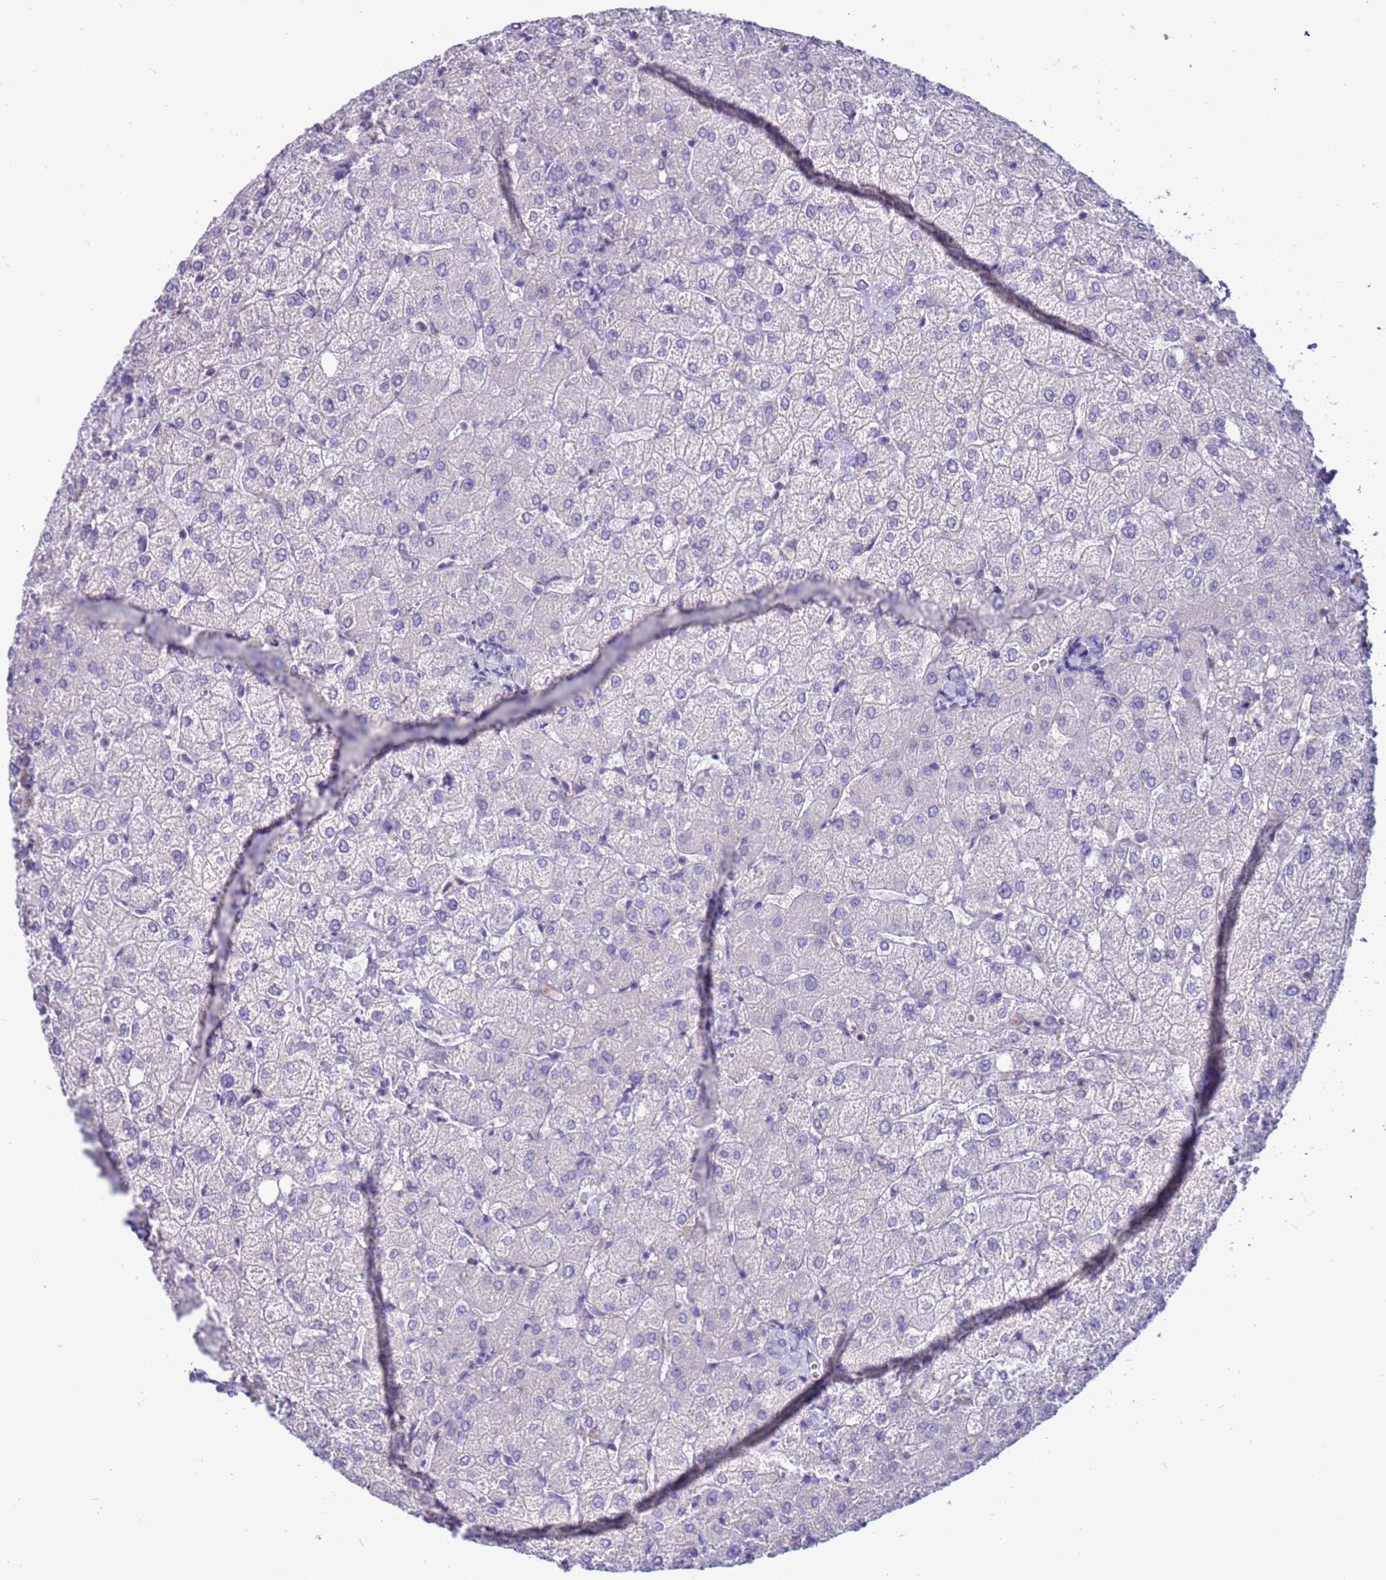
{"staining": {"intensity": "negative", "quantity": "none", "location": "none"}, "tissue": "liver", "cell_type": "Cholangiocytes", "image_type": "normal", "snomed": [{"axis": "morphology", "description": "Normal tissue, NOS"}, {"axis": "topography", "description": "Liver"}], "caption": "A histopathology image of human liver is negative for staining in cholangiocytes.", "gene": "PDE10A", "patient": {"sex": "female", "age": 54}}